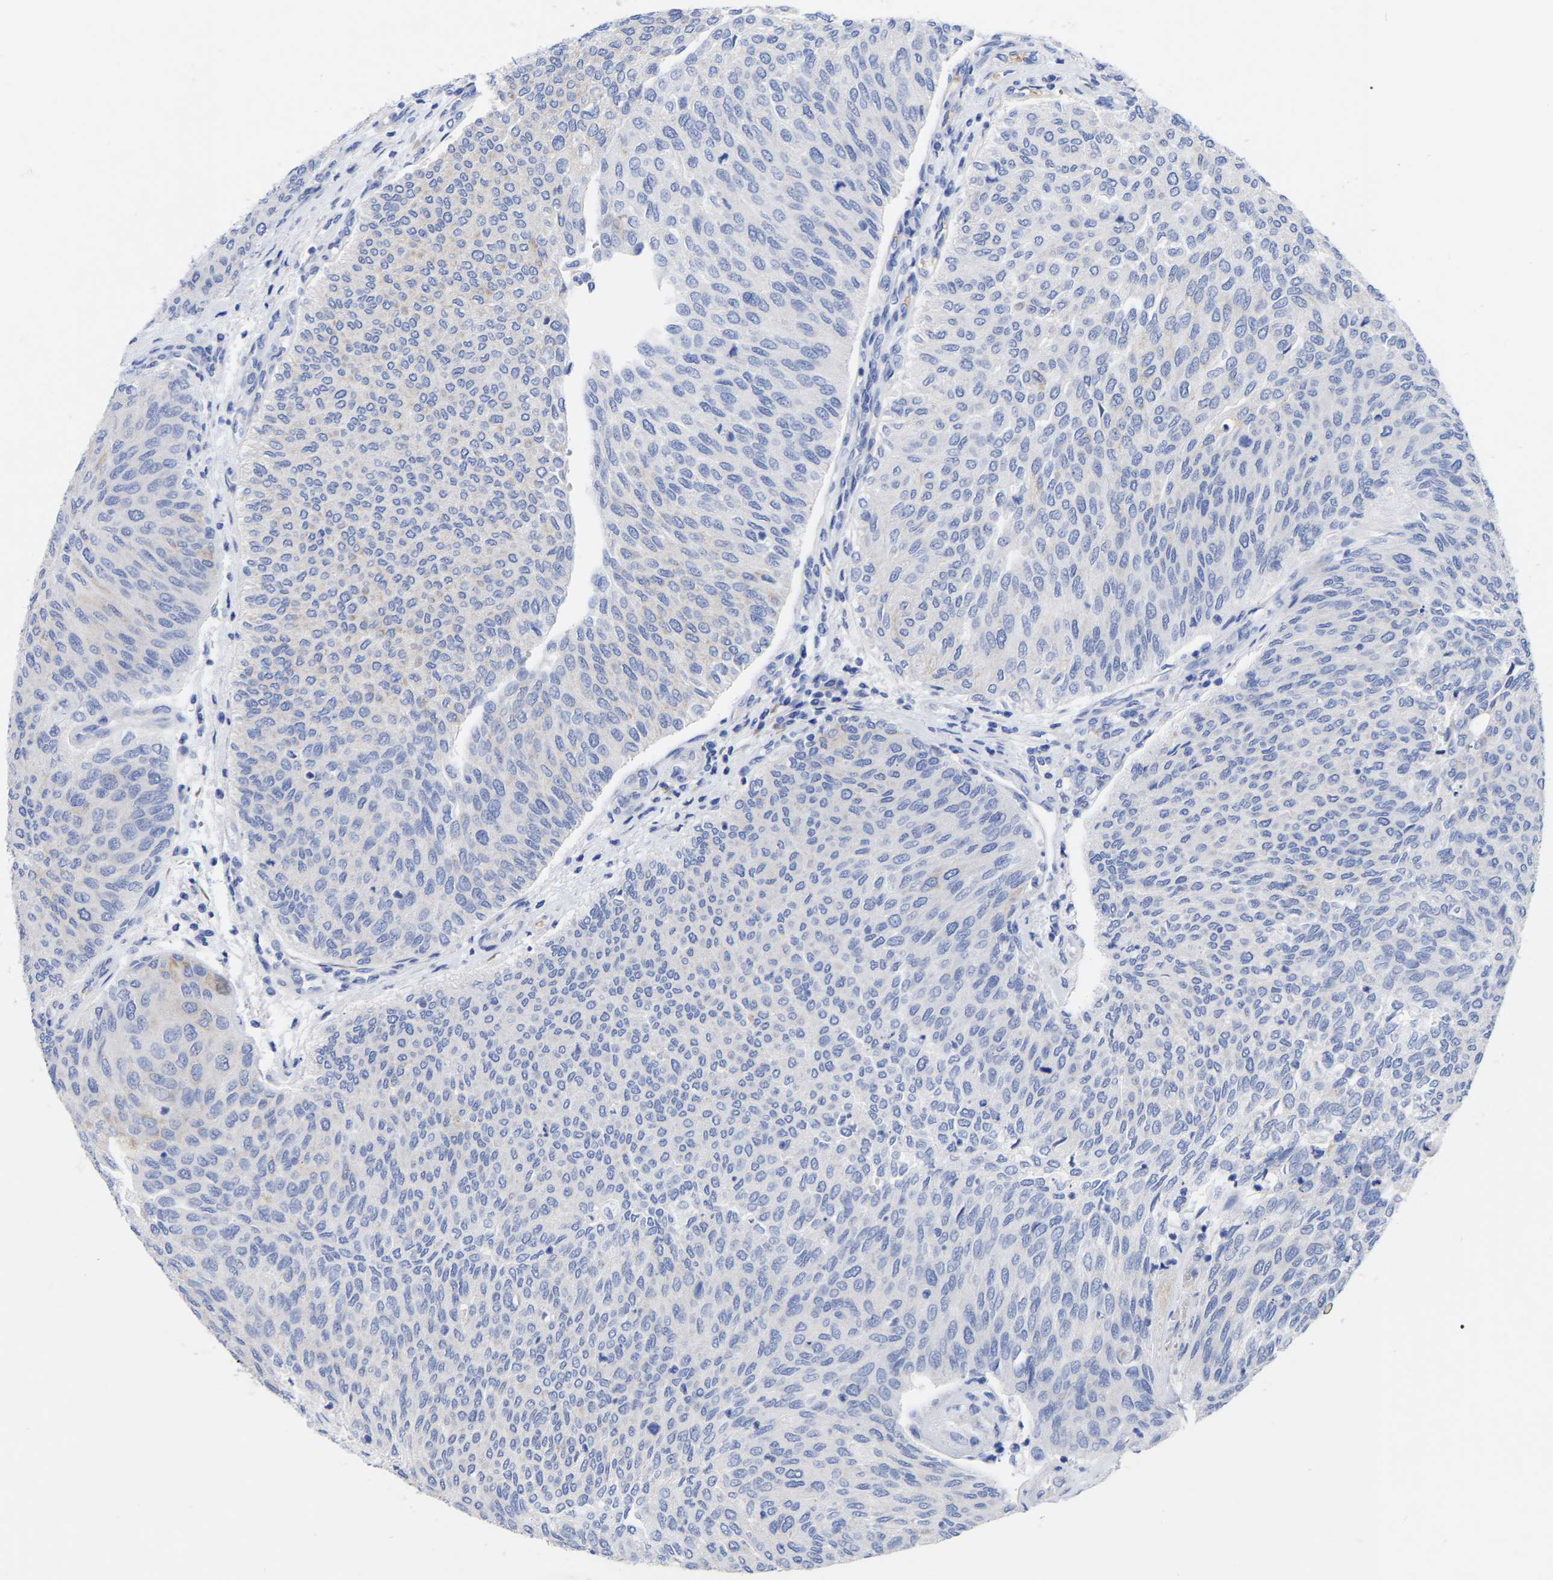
{"staining": {"intensity": "negative", "quantity": "none", "location": "none"}, "tissue": "urothelial cancer", "cell_type": "Tumor cells", "image_type": "cancer", "snomed": [{"axis": "morphology", "description": "Urothelial carcinoma, Low grade"}, {"axis": "topography", "description": "Urinary bladder"}], "caption": "A high-resolution photomicrograph shows immunohistochemistry (IHC) staining of low-grade urothelial carcinoma, which exhibits no significant positivity in tumor cells.", "gene": "GDF3", "patient": {"sex": "female", "age": 79}}